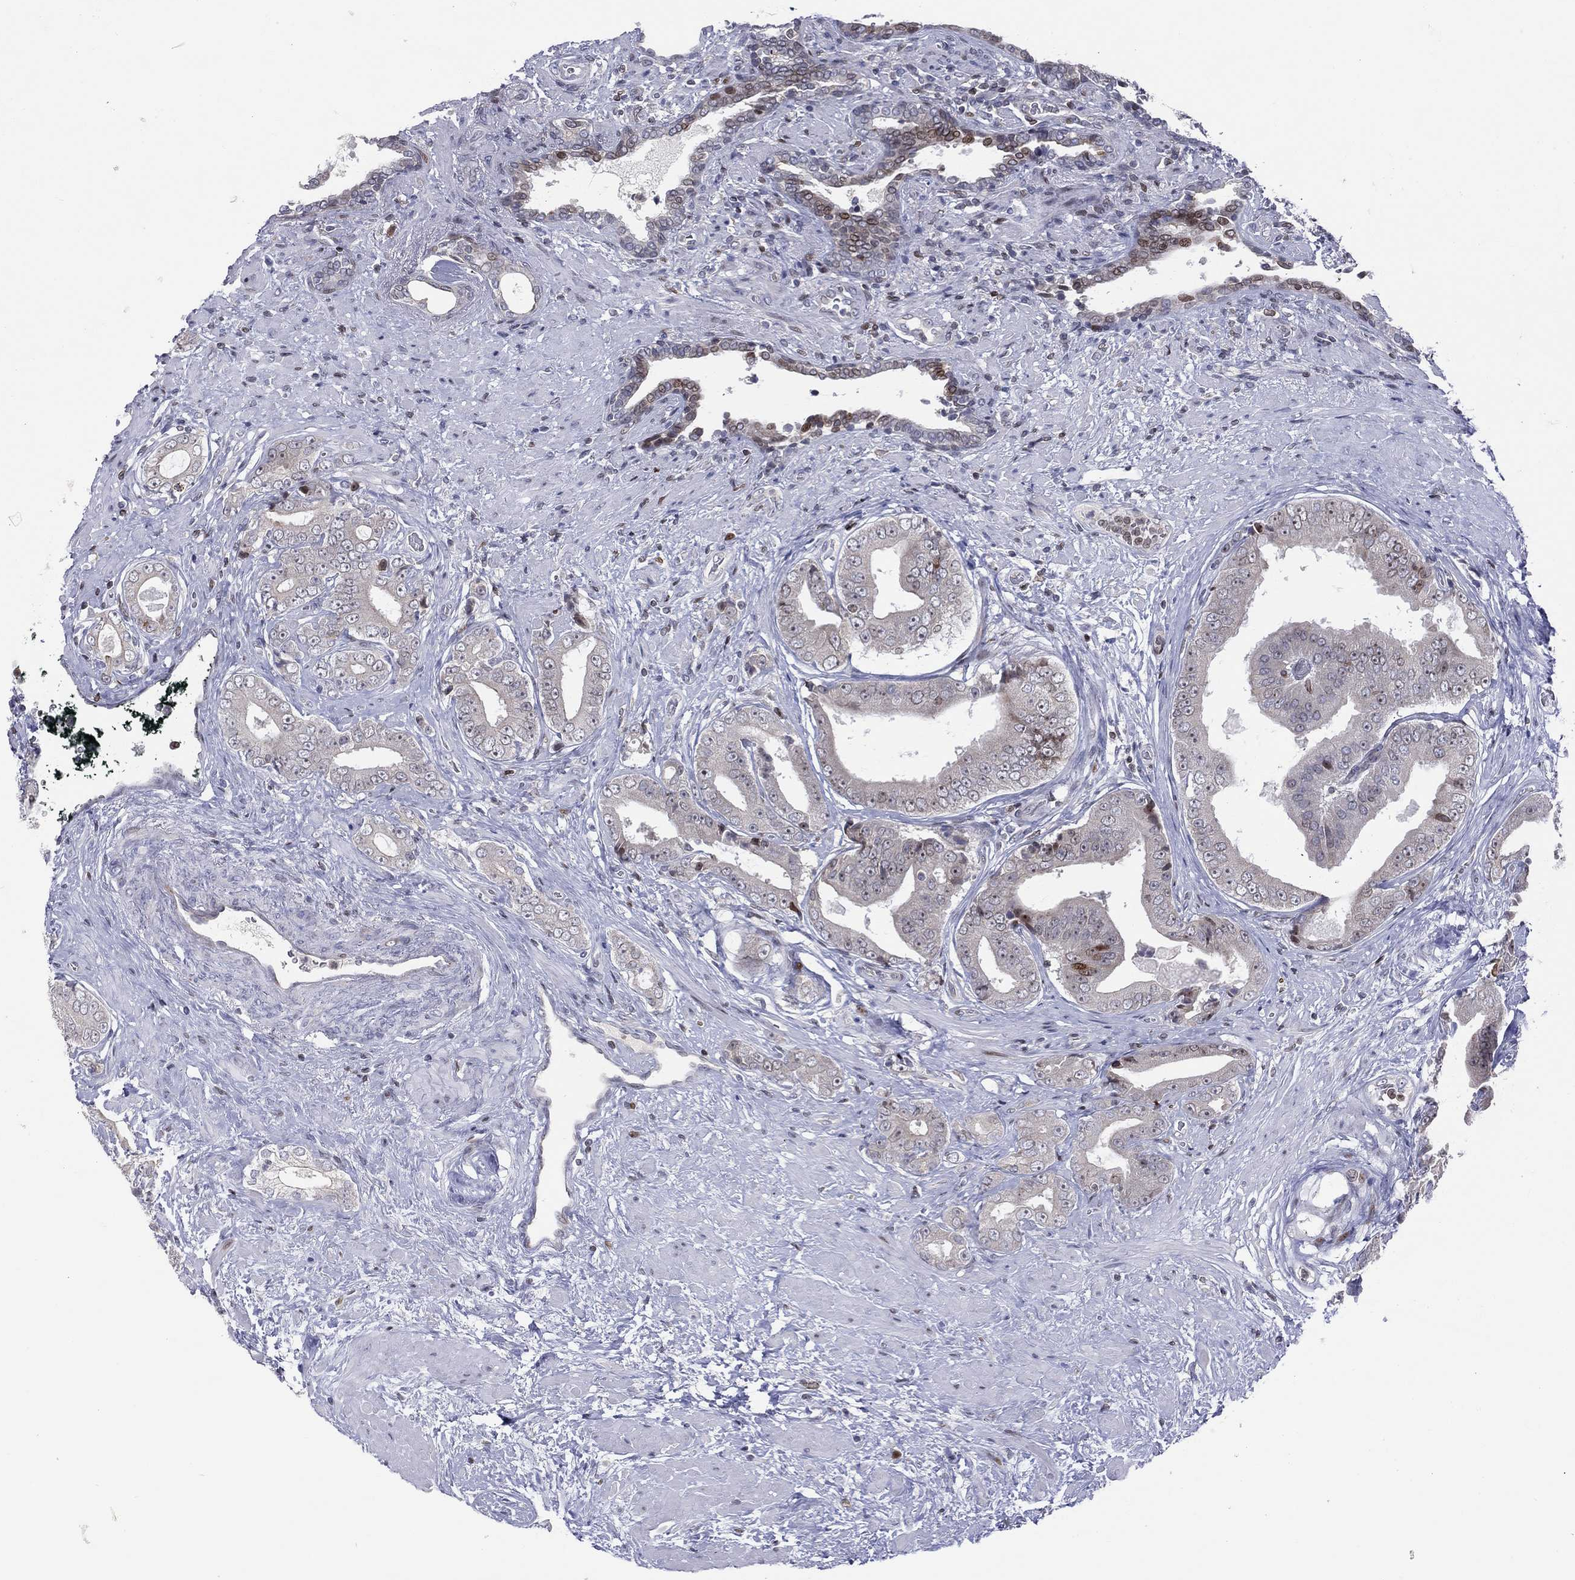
{"staining": {"intensity": "negative", "quantity": "none", "location": "none"}, "tissue": "prostate cancer", "cell_type": "Tumor cells", "image_type": "cancer", "snomed": [{"axis": "morphology", "description": "Adenocarcinoma, Low grade"}, {"axis": "topography", "description": "Prostate and seminal vesicle, NOS"}], "caption": "This image is of prostate adenocarcinoma (low-grade) stained with IHC to label a protein in brown with the nuclei are counter-stained blue. There is no staining in tumor cells. Nuclei are stained in blue.", "gene": "DBF4B", "patient": {"sex": "male", "age": 61}}